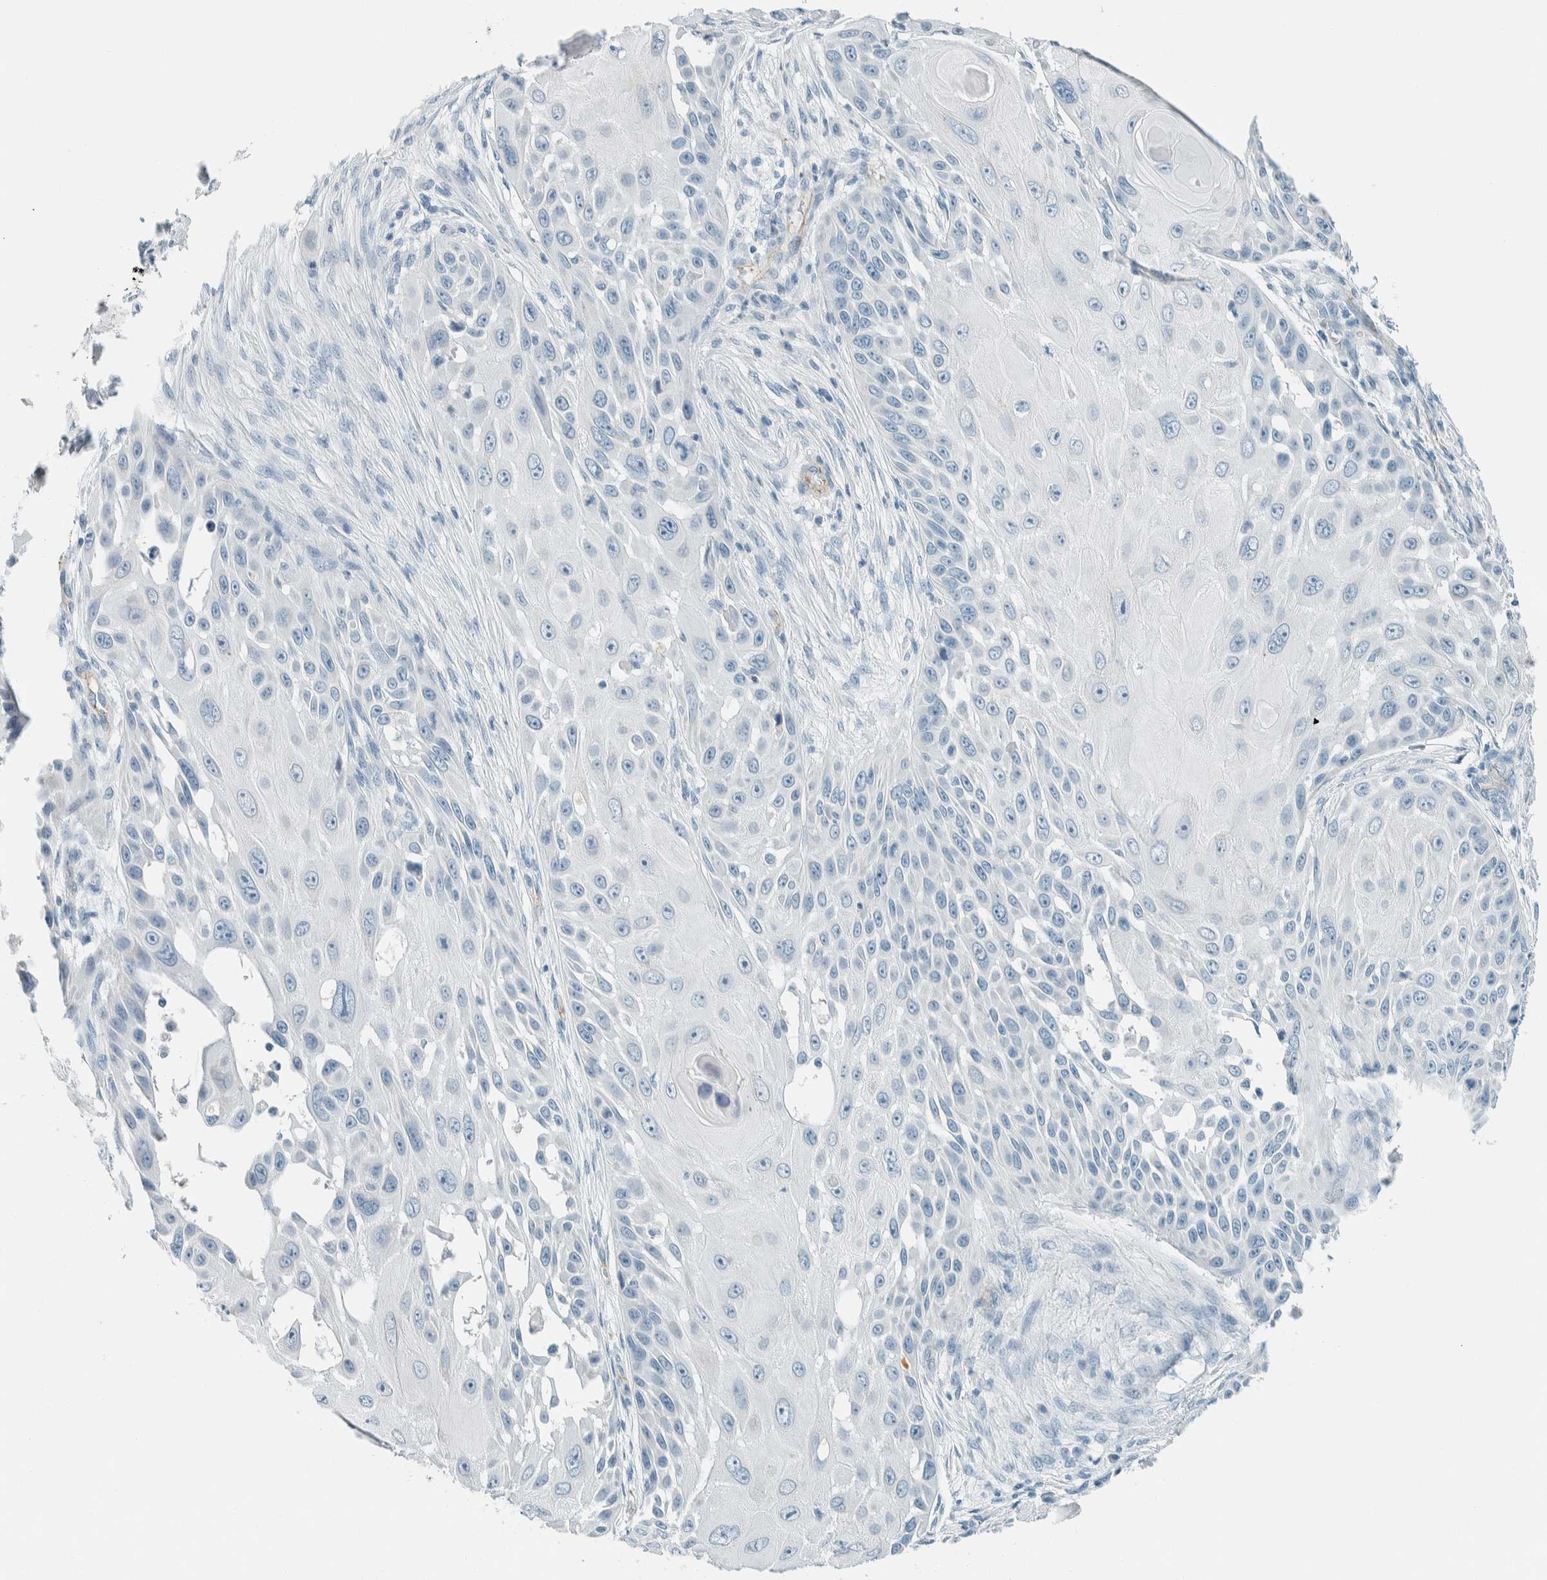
{"staining": {"intensity": "negative", "quantity": "none", "location": "none"}, "tissue": "skin cancer", "cell_type": "Tumor cells", "image_type": "cancer", "snomed": [{"axis": "morphology", "description": "Squamous cell carcinoma, NOS"}, {"axis": "topography", "description": "Skin"}], "caption": "Human skin cancer (squamous cell carcinoma) stained for a protein using immunohistochemistry (IHC) reveals no expression in tumor cells.", "gene": "SLFN12", "patient": {"sex": "female", "age": 44}}